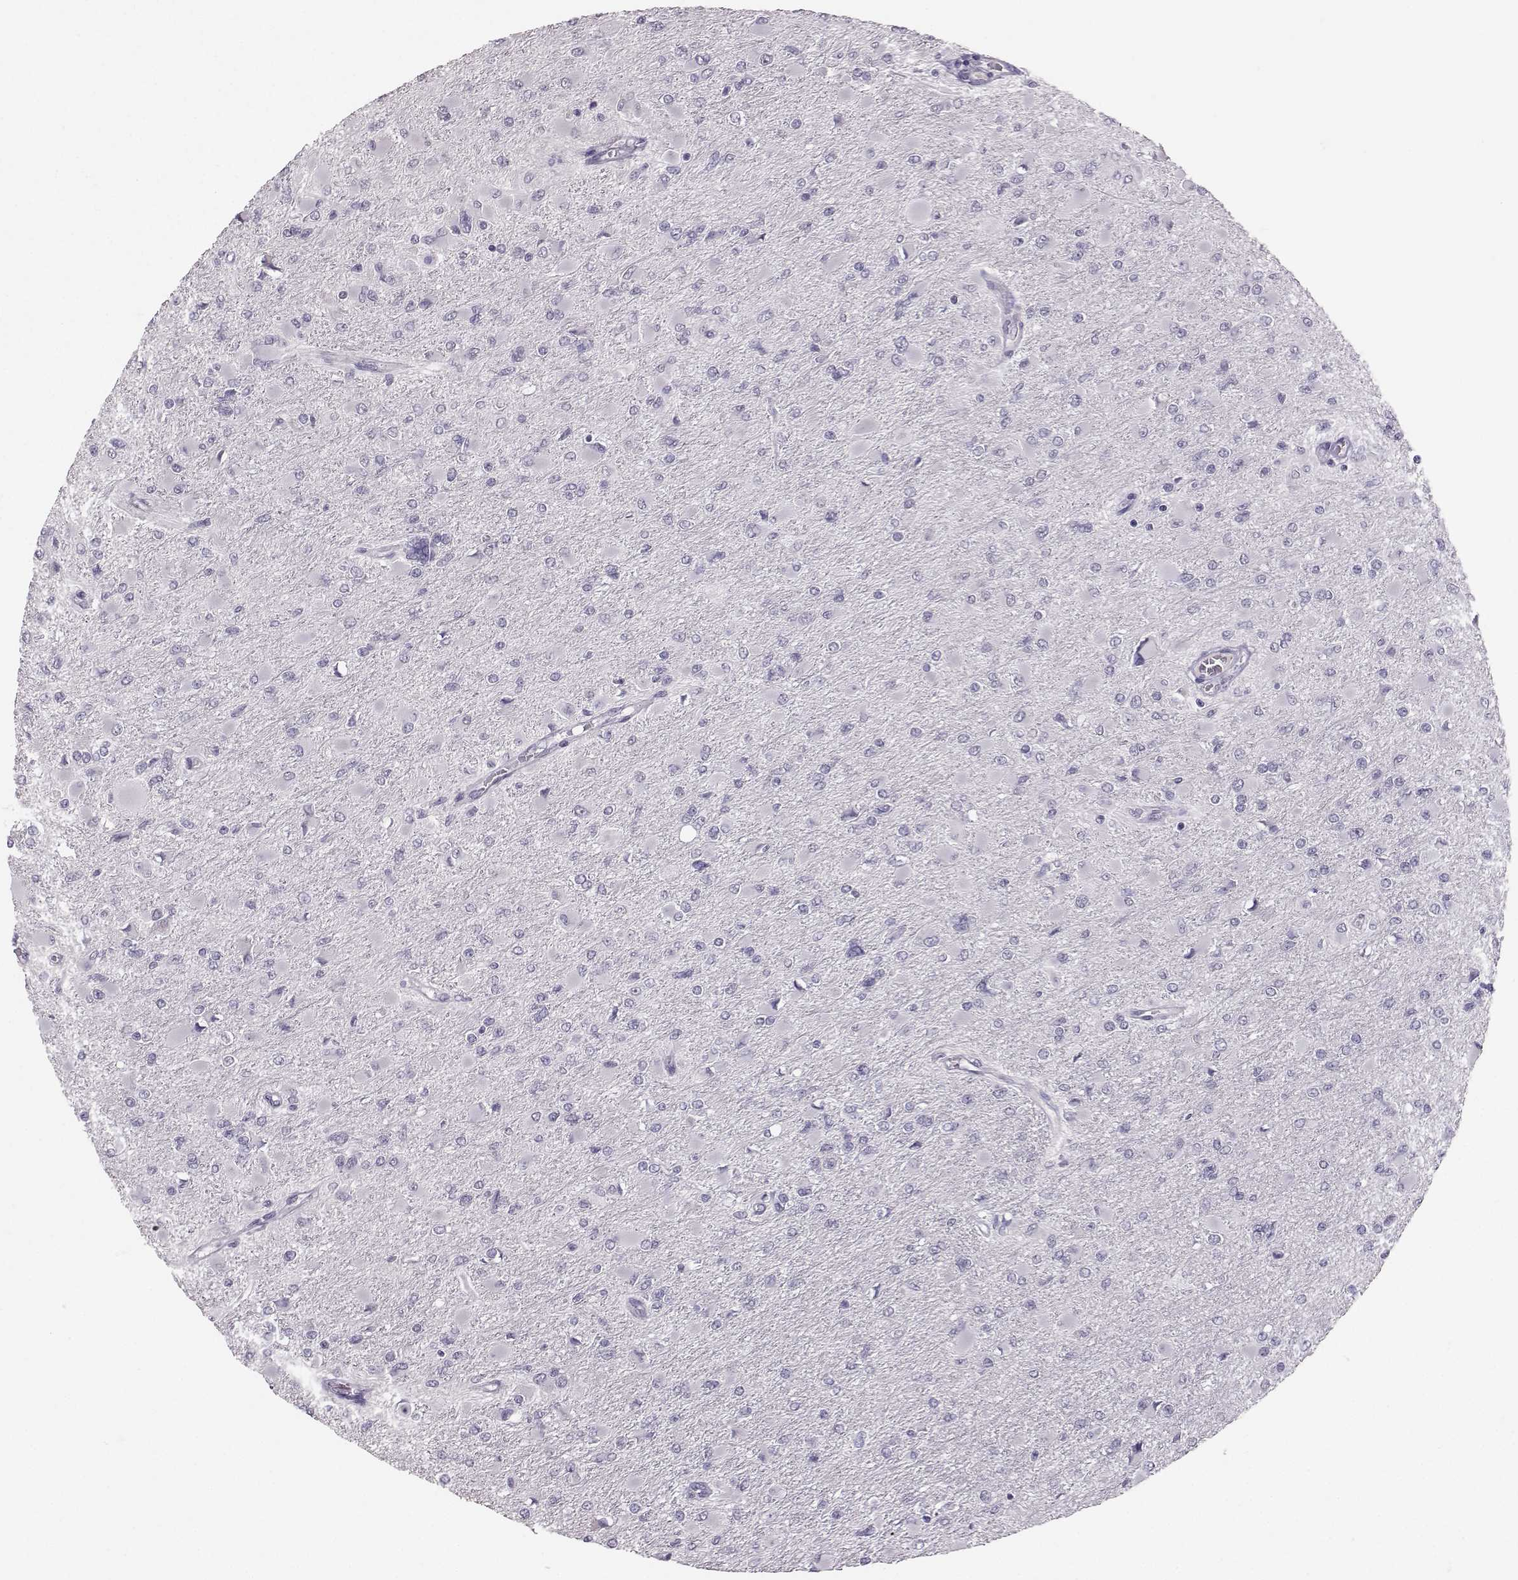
{"staining": {"intensity": "negative", "quantity": "none", "location": "none"}, "tissue": "glioma", "cell_type": "Tumor cells", "image_type": "cancer", "snomed": [{"axis": "morphology", "description": "Glioma, malignant, High grade"}, {"axis": "topography", "description": "Cerebral cortex"}], "caption": "Immunohistochemistry photomicrograph of neoplastic tissue: human malignant high-grade glioma stained with DAB (3,3'-diaminobenzidine) shows no significant protein staining in tumor cells.", "gene": "PKP2", "patient": {"sex": "female", "age": 36}}